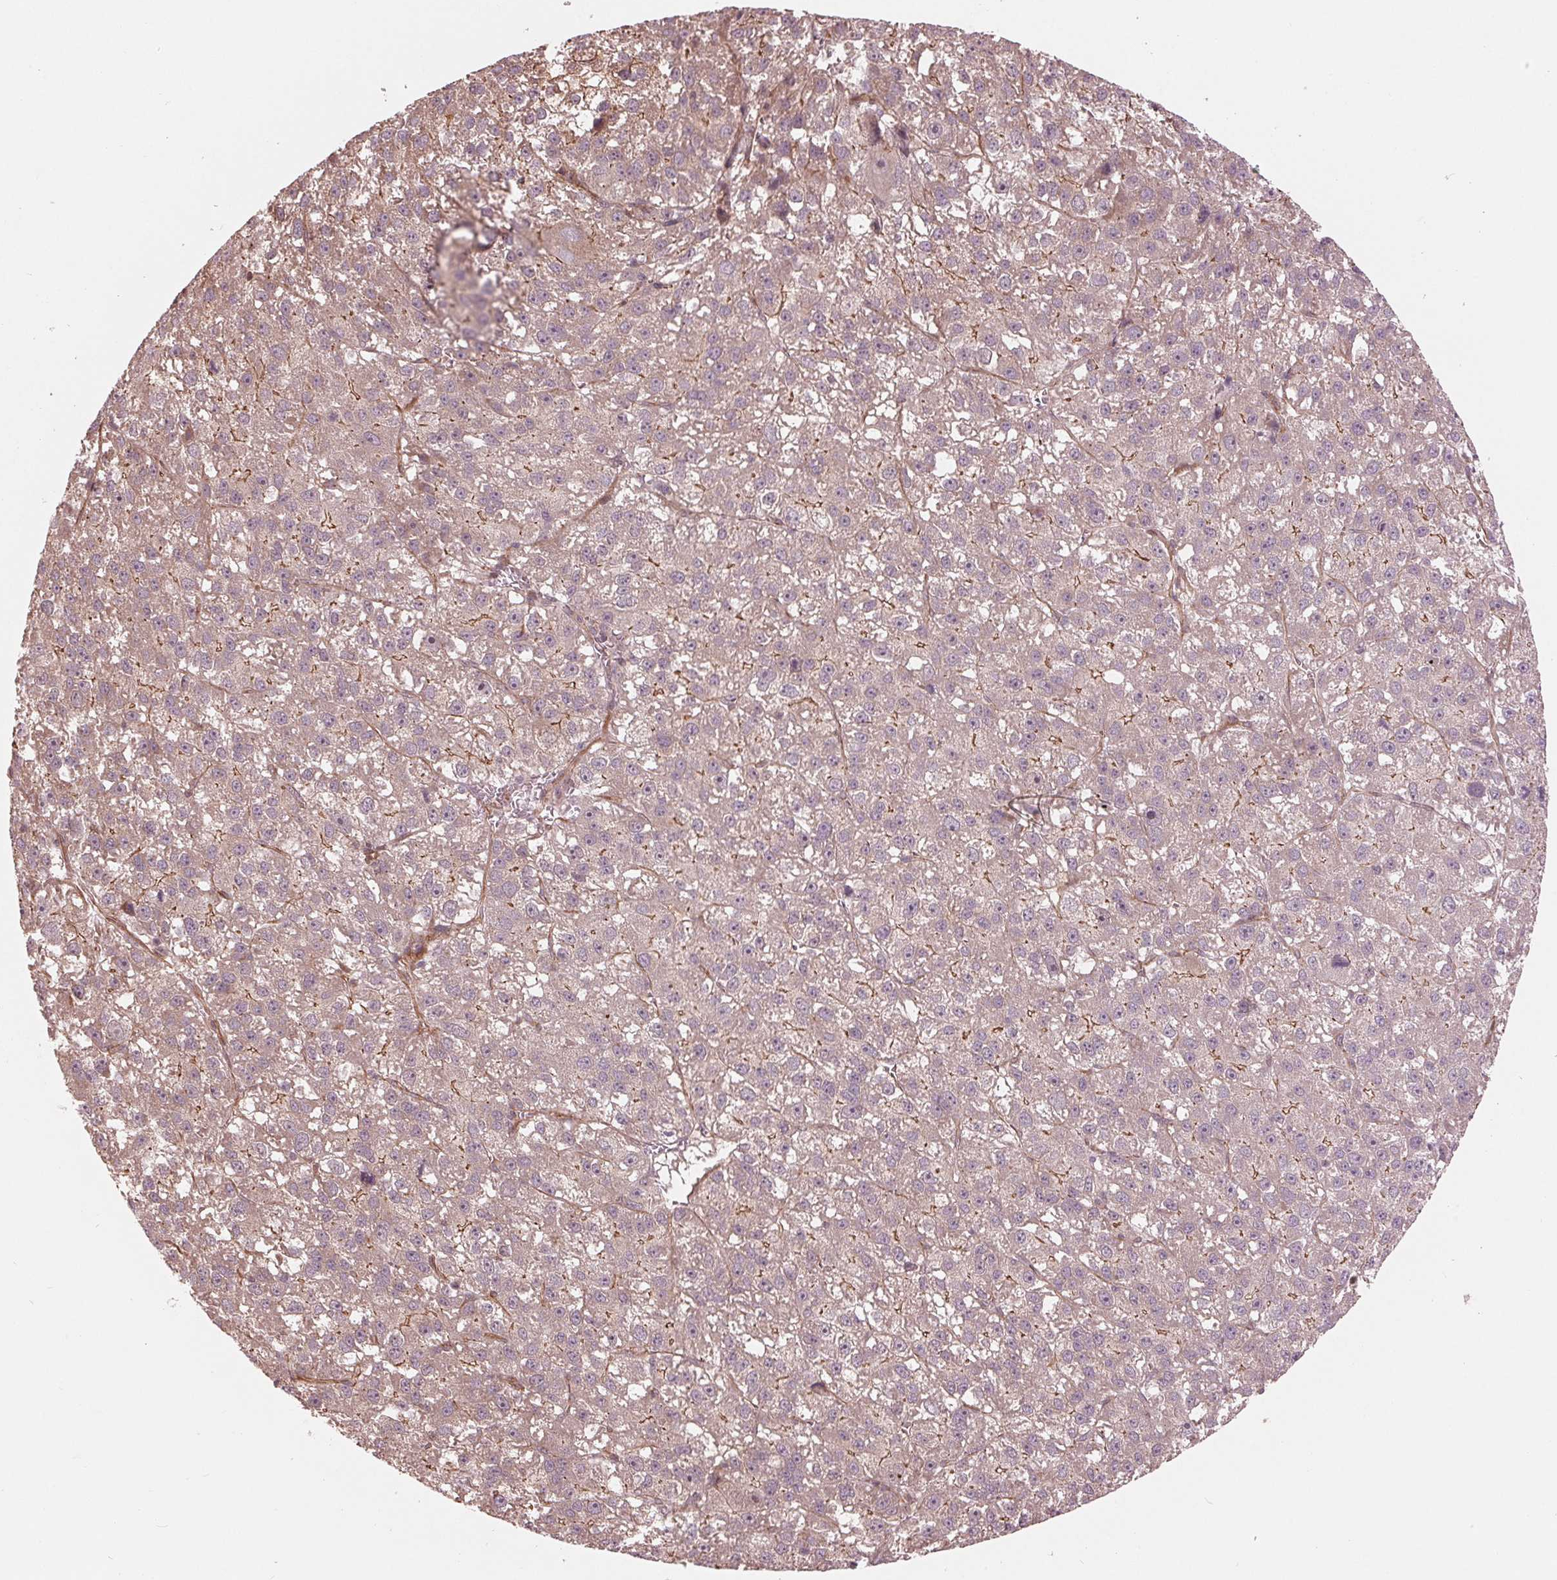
{"staining": {"intensity": "weak", "quantity": ">75%", "location": "cytoplasmic/membranous"}, "tissue": "liver cancer", "cell_type": "Tumor cells", "image_type": "cancer", "snomed": [{"axis": "morphology", "description": "Carcinoma, Hepatocellular, NOS"}, {"axis": "topography", "description": "Liver"}], "caption": "Protein expression analysis of liver cancer reveals weak cytoplasmic/membranous staining in approximately >75% of tumor cells. (DAB = brown stain, brightfield microscopy at high magnification).", "gene": "TXNIP", "patient": {"sex": "female", "age": 70}}